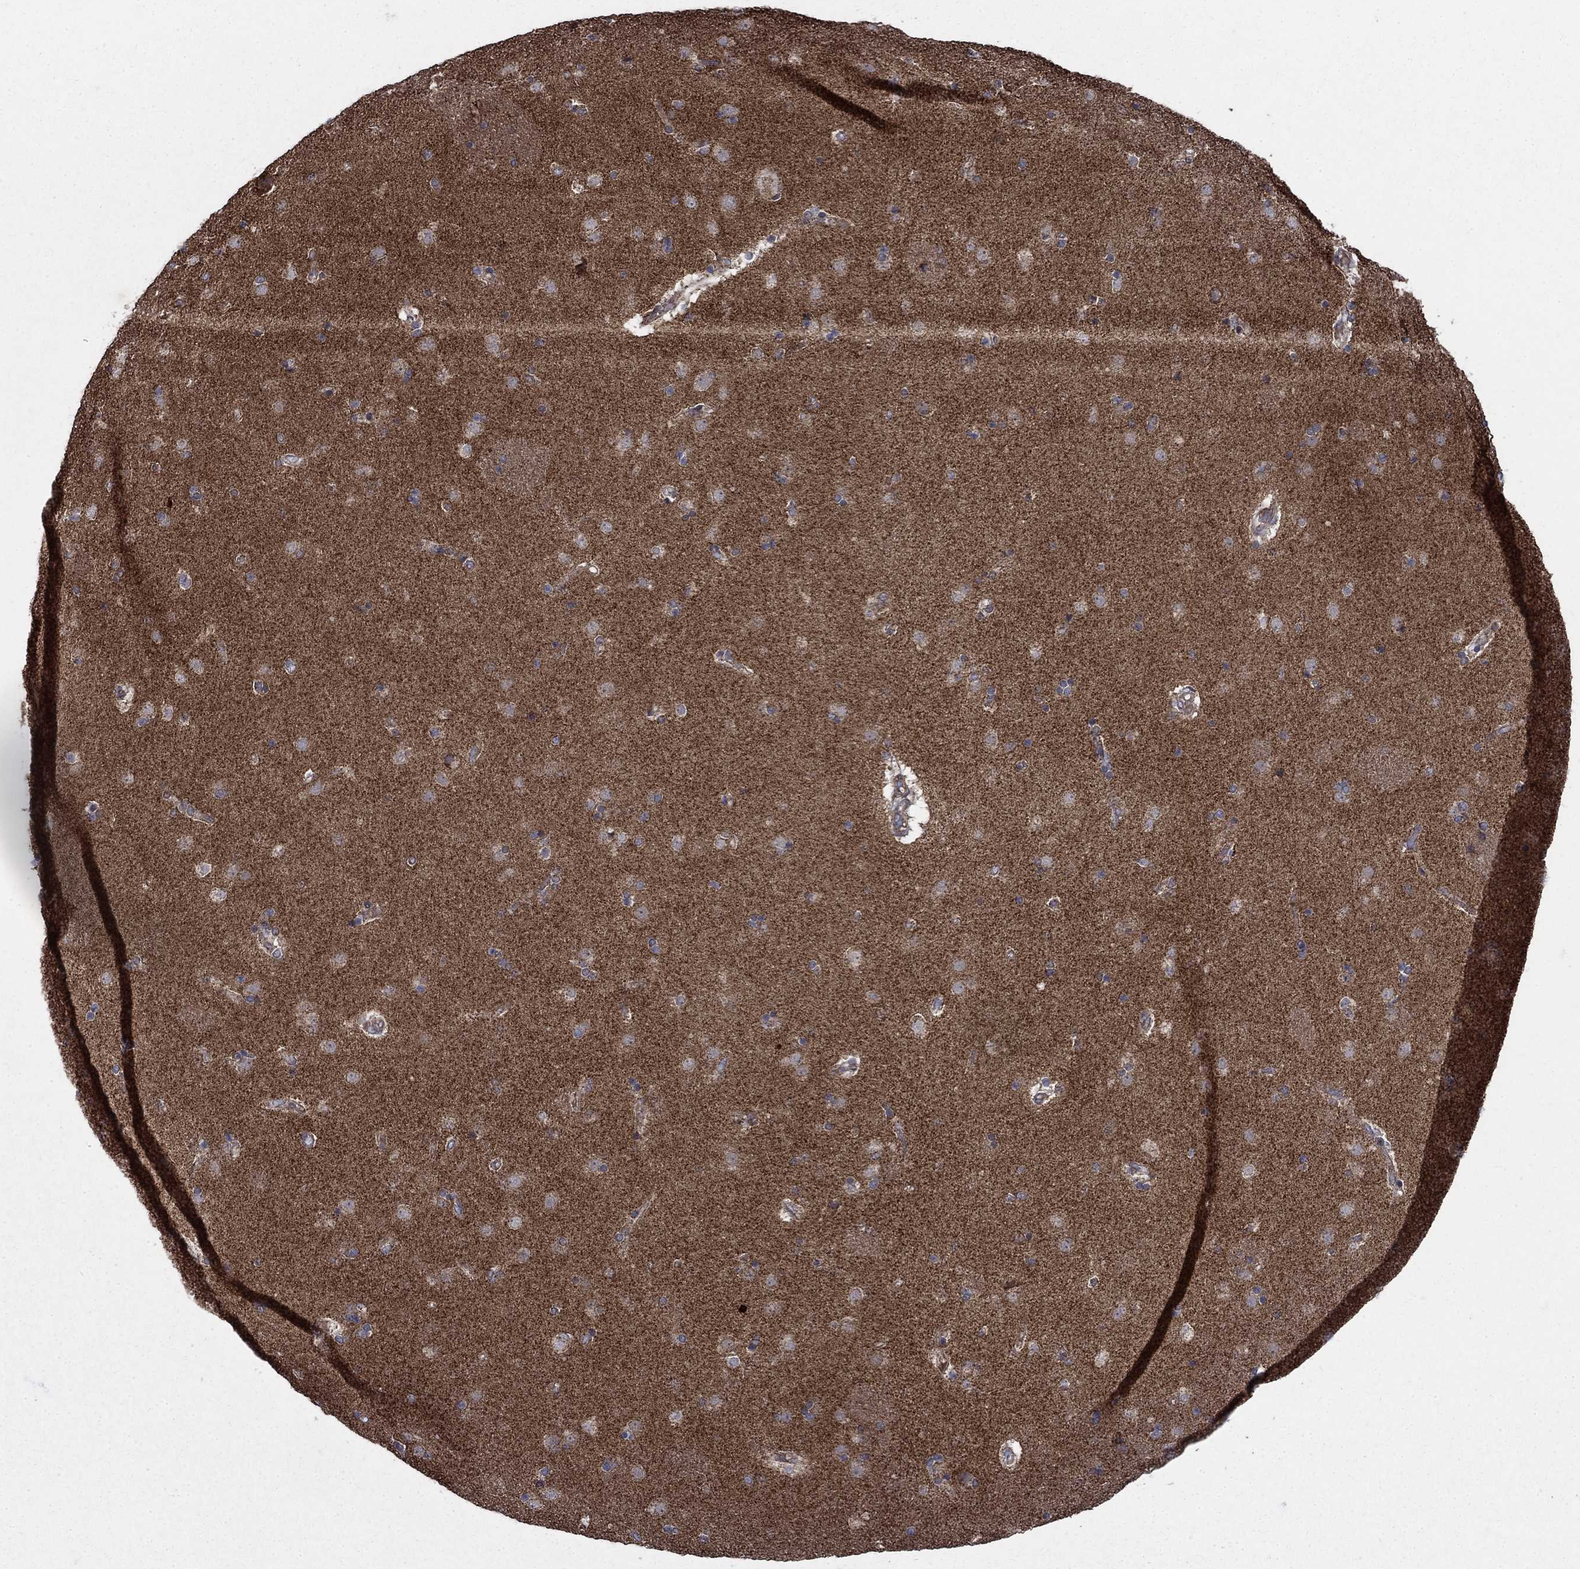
{"staining": {"intensity": "strong", "quantity": "<25%", "location": "cytoplasmic/membranous"}, "tissue": "caudate", "cell_type": "Glial cells", "image_type": "normal", "snomed": [{"axis": "morphology", "description": "Normal tissue, NOS"}, {"axis": "topography", "description": "Lateral ventricle wall"}], "caption": "Glial cells exhibit medium levels of strong cytoplasmic/membranous positivity in about <25% of cells in unremarkable human caudate. (brown staining indicates protein expression, while blue staining denotes nuclei).", "gene": "RNF19B", "patient": {"sex": "female", "age": 71}}